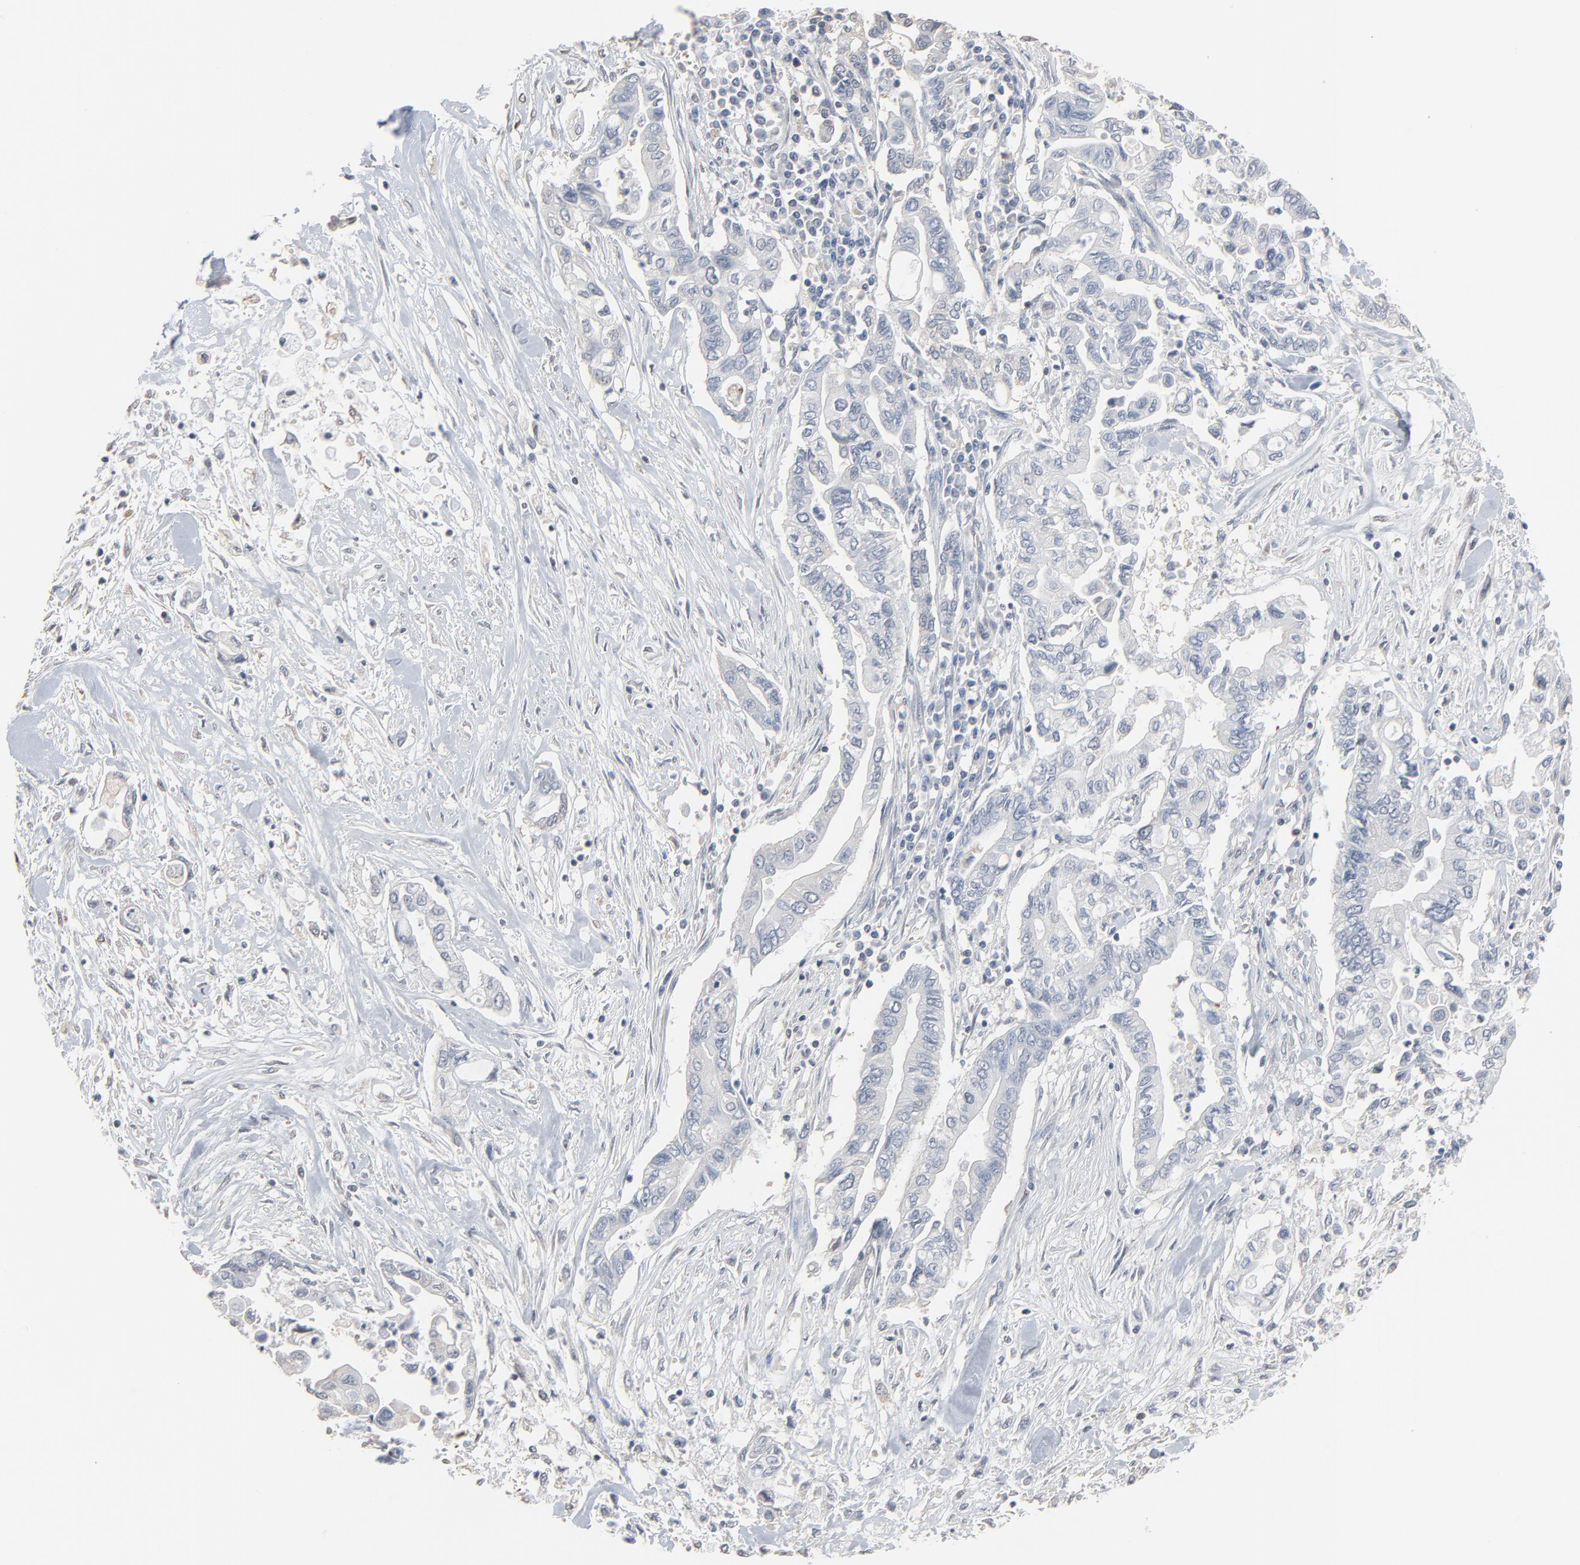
{"staining": {"intensity": "negative", "quantity": "none", "location": "none"}, "tissue": "pancreatic cancer", "cell_type": "Tumor cells", "image_type": "cancer", "snomed": [{"axis": "morphology", "description": "Adenocarcinoma, NOS"}, {"axis": "topography", "description": "Pancreas"}], "caption": "Tumor cells show no significant staining in pancreatic adenocarcinoma.", "gene": "CCT5", "patient": {"sex": "female", "age": 57}}